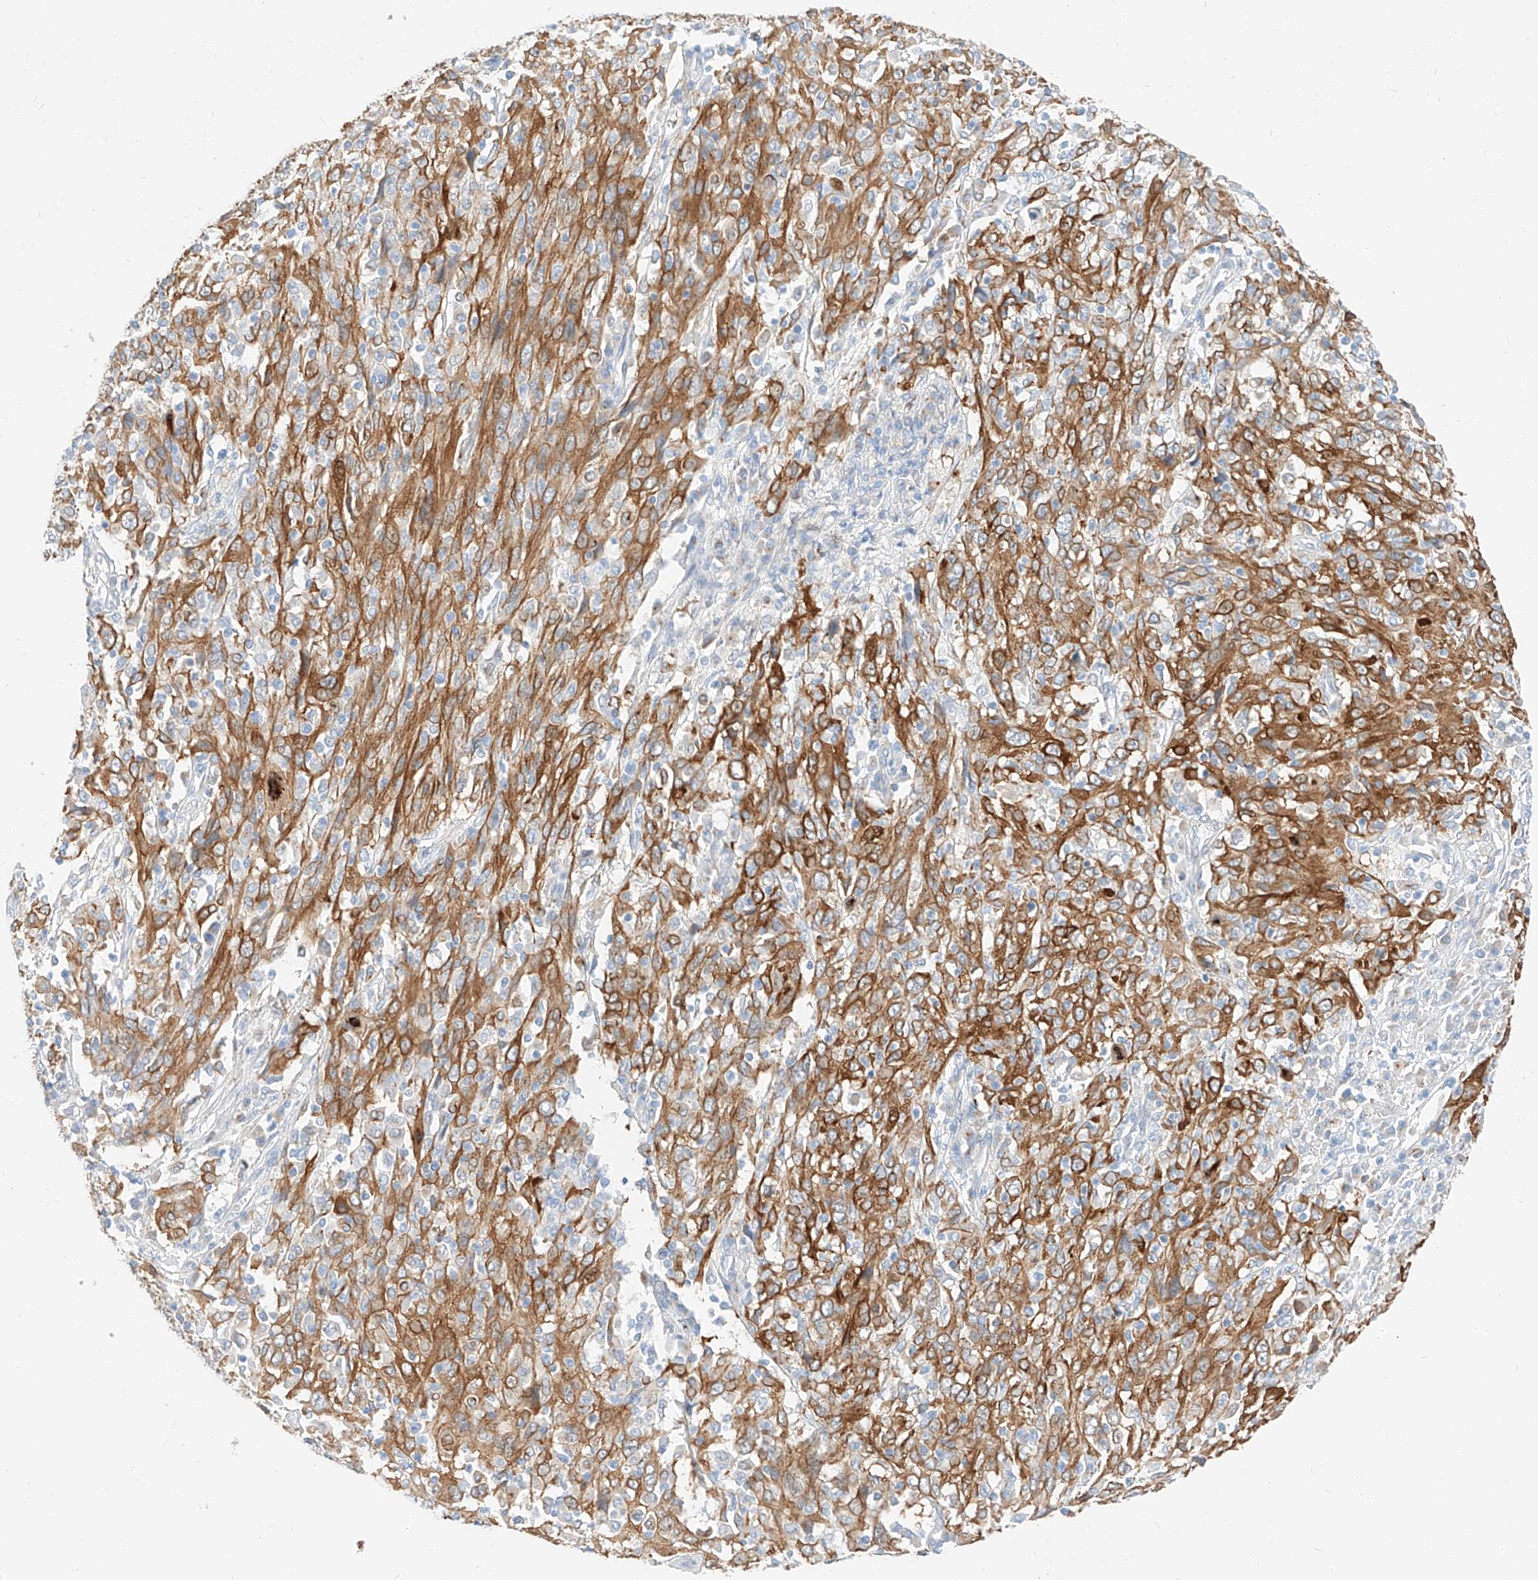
{"staining": {"intensity": "moderate", "quantity": ">75%", "location": "cytoplasmic/membranous"}, "tissue": "cervical cancer", "cell_type": "Tumor cells", "image_type": "cancer", "snomed": [{"axis": "morphology", "description": "Squamous cell carcinoma, NOS"}, {"axis": "topography", "description": "Cervix"}], "caption": "Immunohistochemical staining of human cervical squamous cell carcinoma displays medium levels of moderate cytoplasmic/membranous staining in approximately >75% of tumor cells.", "gene": "MAP7", "patient": {"sex": "female", "age": 46}}